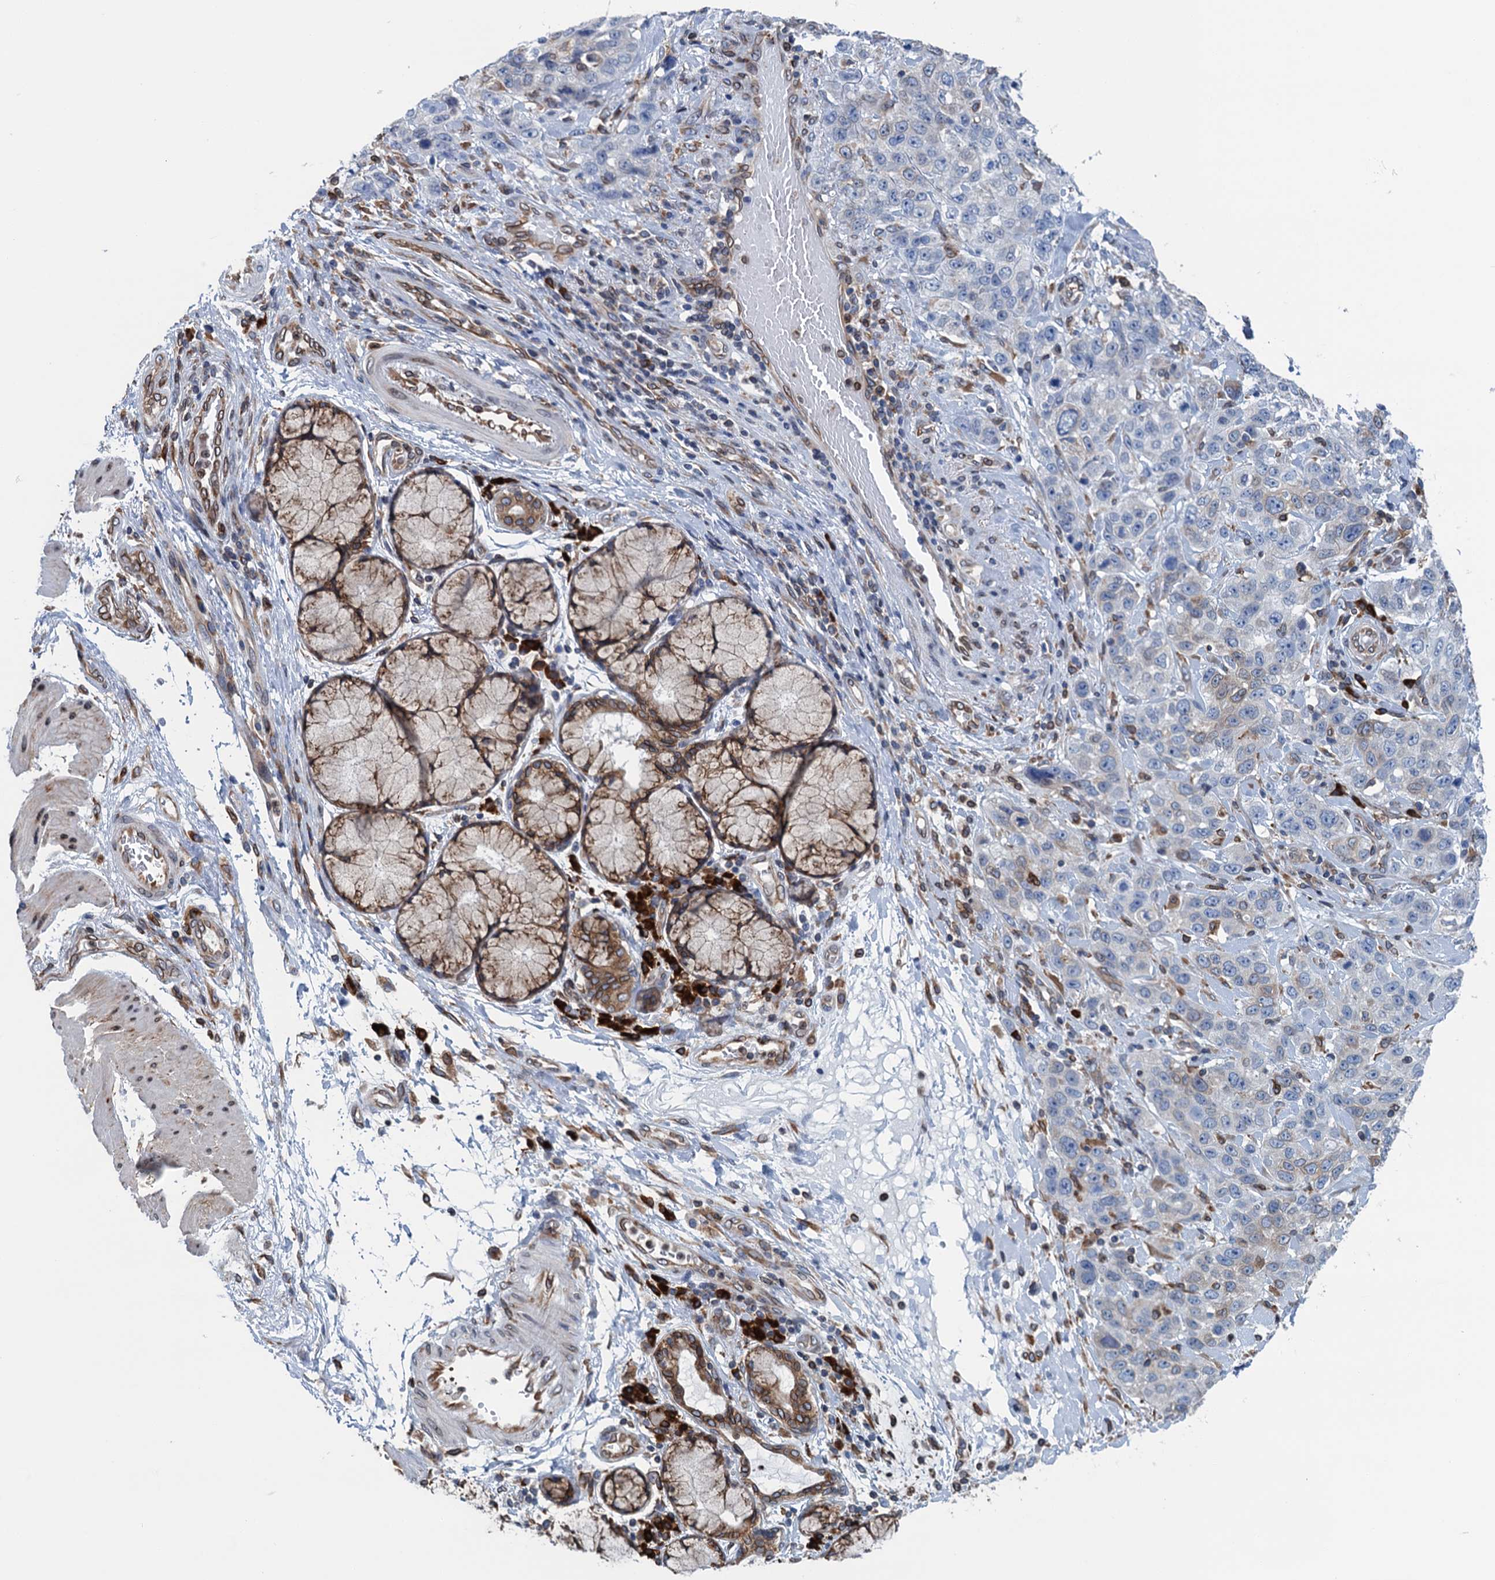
{"staining": {"intensity": "negative", "quantity": "none", "location": "none"}, "tissue": "stomach cancer", "cell_type": "Tumor cells", "image_type": "cancer", "snomed": [{"axis": "morphology", "description": "Adenocarcinoma, NOS"}, {"axis": "topography", "description": "Stomach"}], "caption": "Immunohistochemistry histopathology image of human stomach cancer (adenocarcinoma) stained for a protein (brown), which shows no staining in tumor cells.", "gene": "TMEM205", "patient": {"sex": "male", "age": 48}}